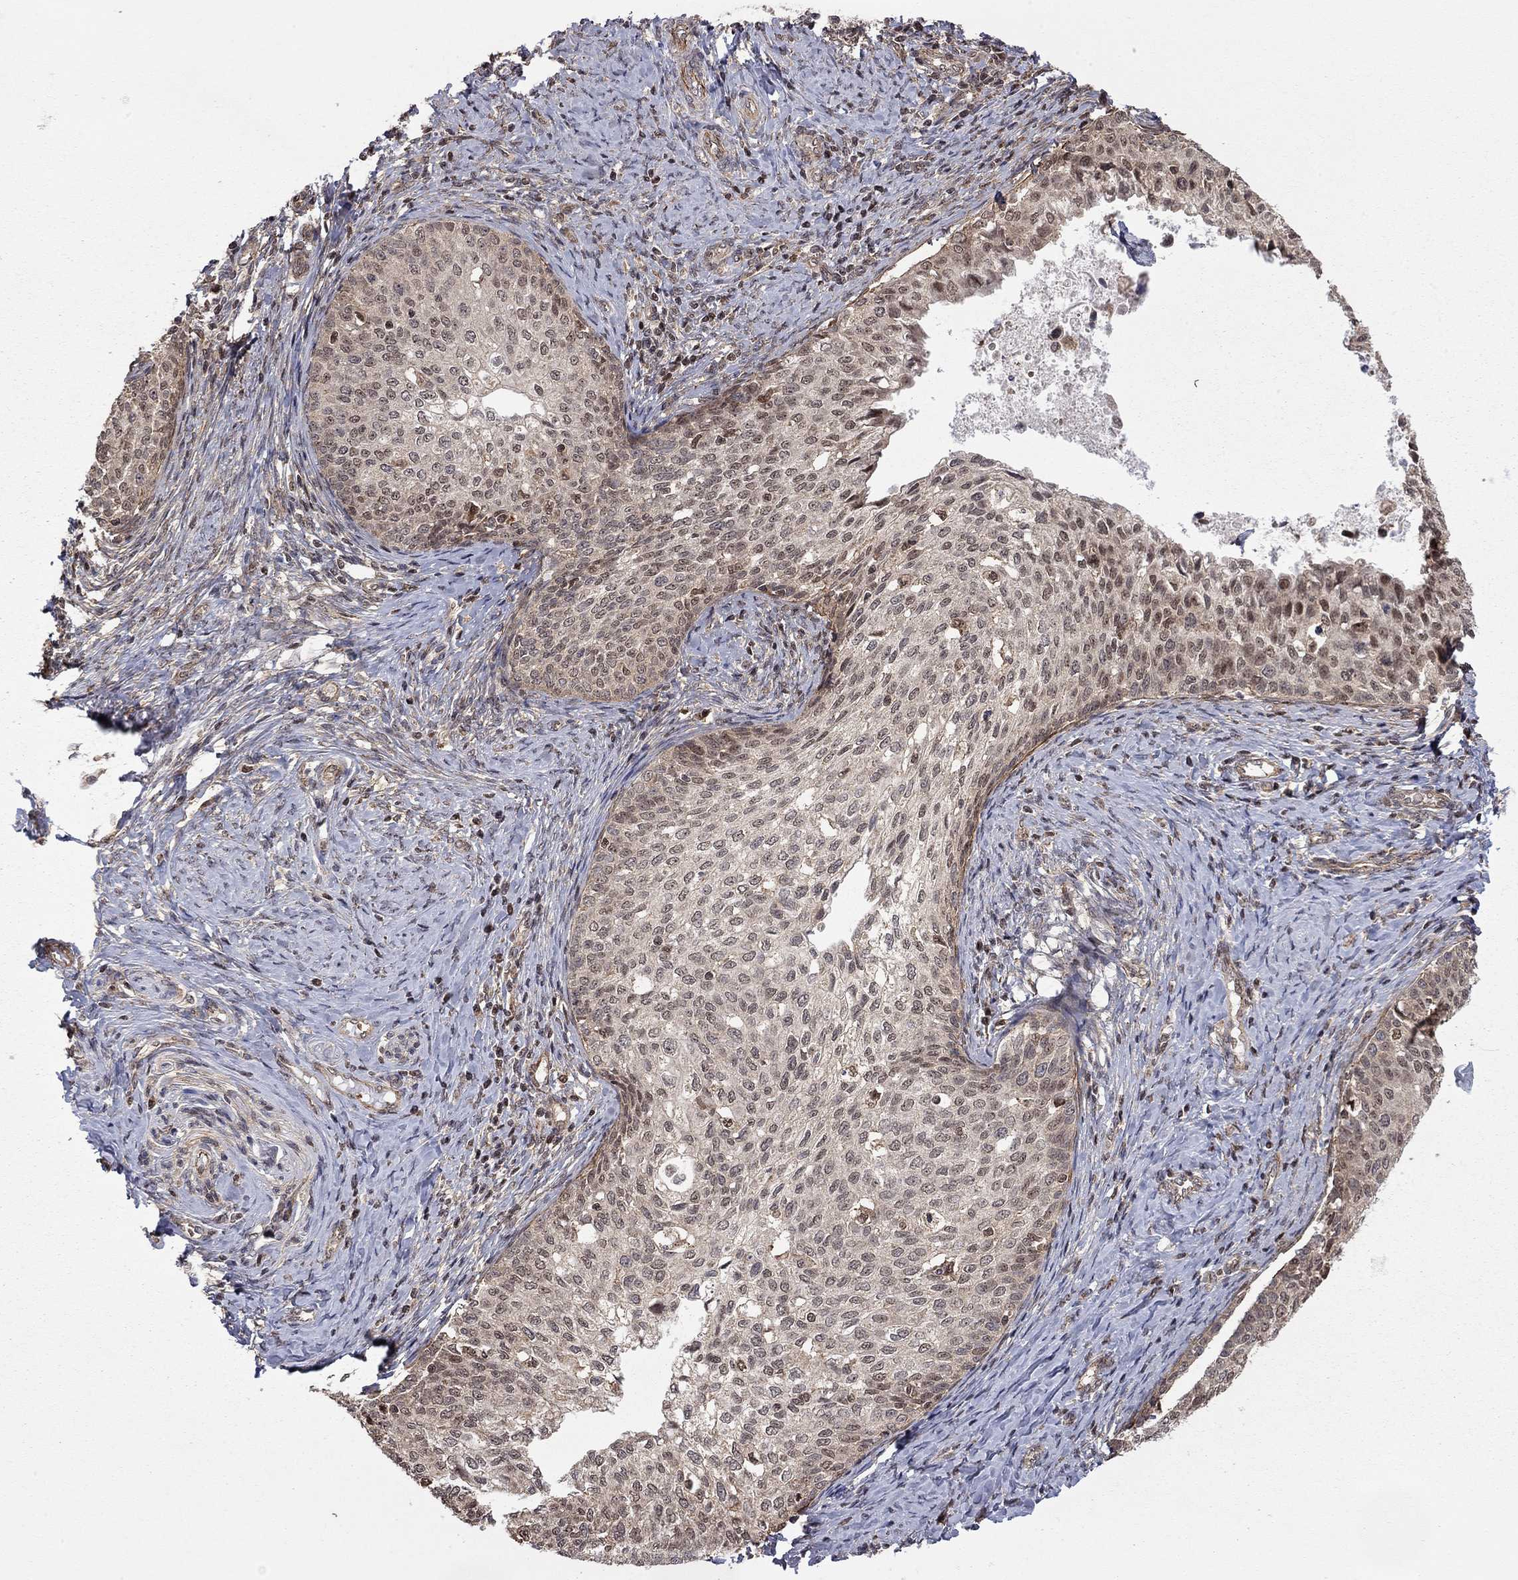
{"staining": {"intensity": "moderate", "quantity": "<25%", "location": "nuclear"}, "tissue": "cervical cancer", "cell_type": "Tumor cells", "image_type": "cancer", "snomed": [{"axis": "morphology", "description": "Squamous cell carcinoma, NOS"}, {"axis": "topography", "description": "Cervix"}], "caption": "Immunohistochemistry (IHC) staining of cervical cancer (squamous cell carcinoma), which shows low levels of moderate nuclear staining in approximately <25% of tumor cells indicating moderate nuclear protein staining. The staining was performed using DAB (3,3'-diaminobenzidine) (brown) for protein detection and nuclei were counterstained in hematoxylin (blue).", "gene": "TDP1", "patient": {"sex": "female", "age": 51}}